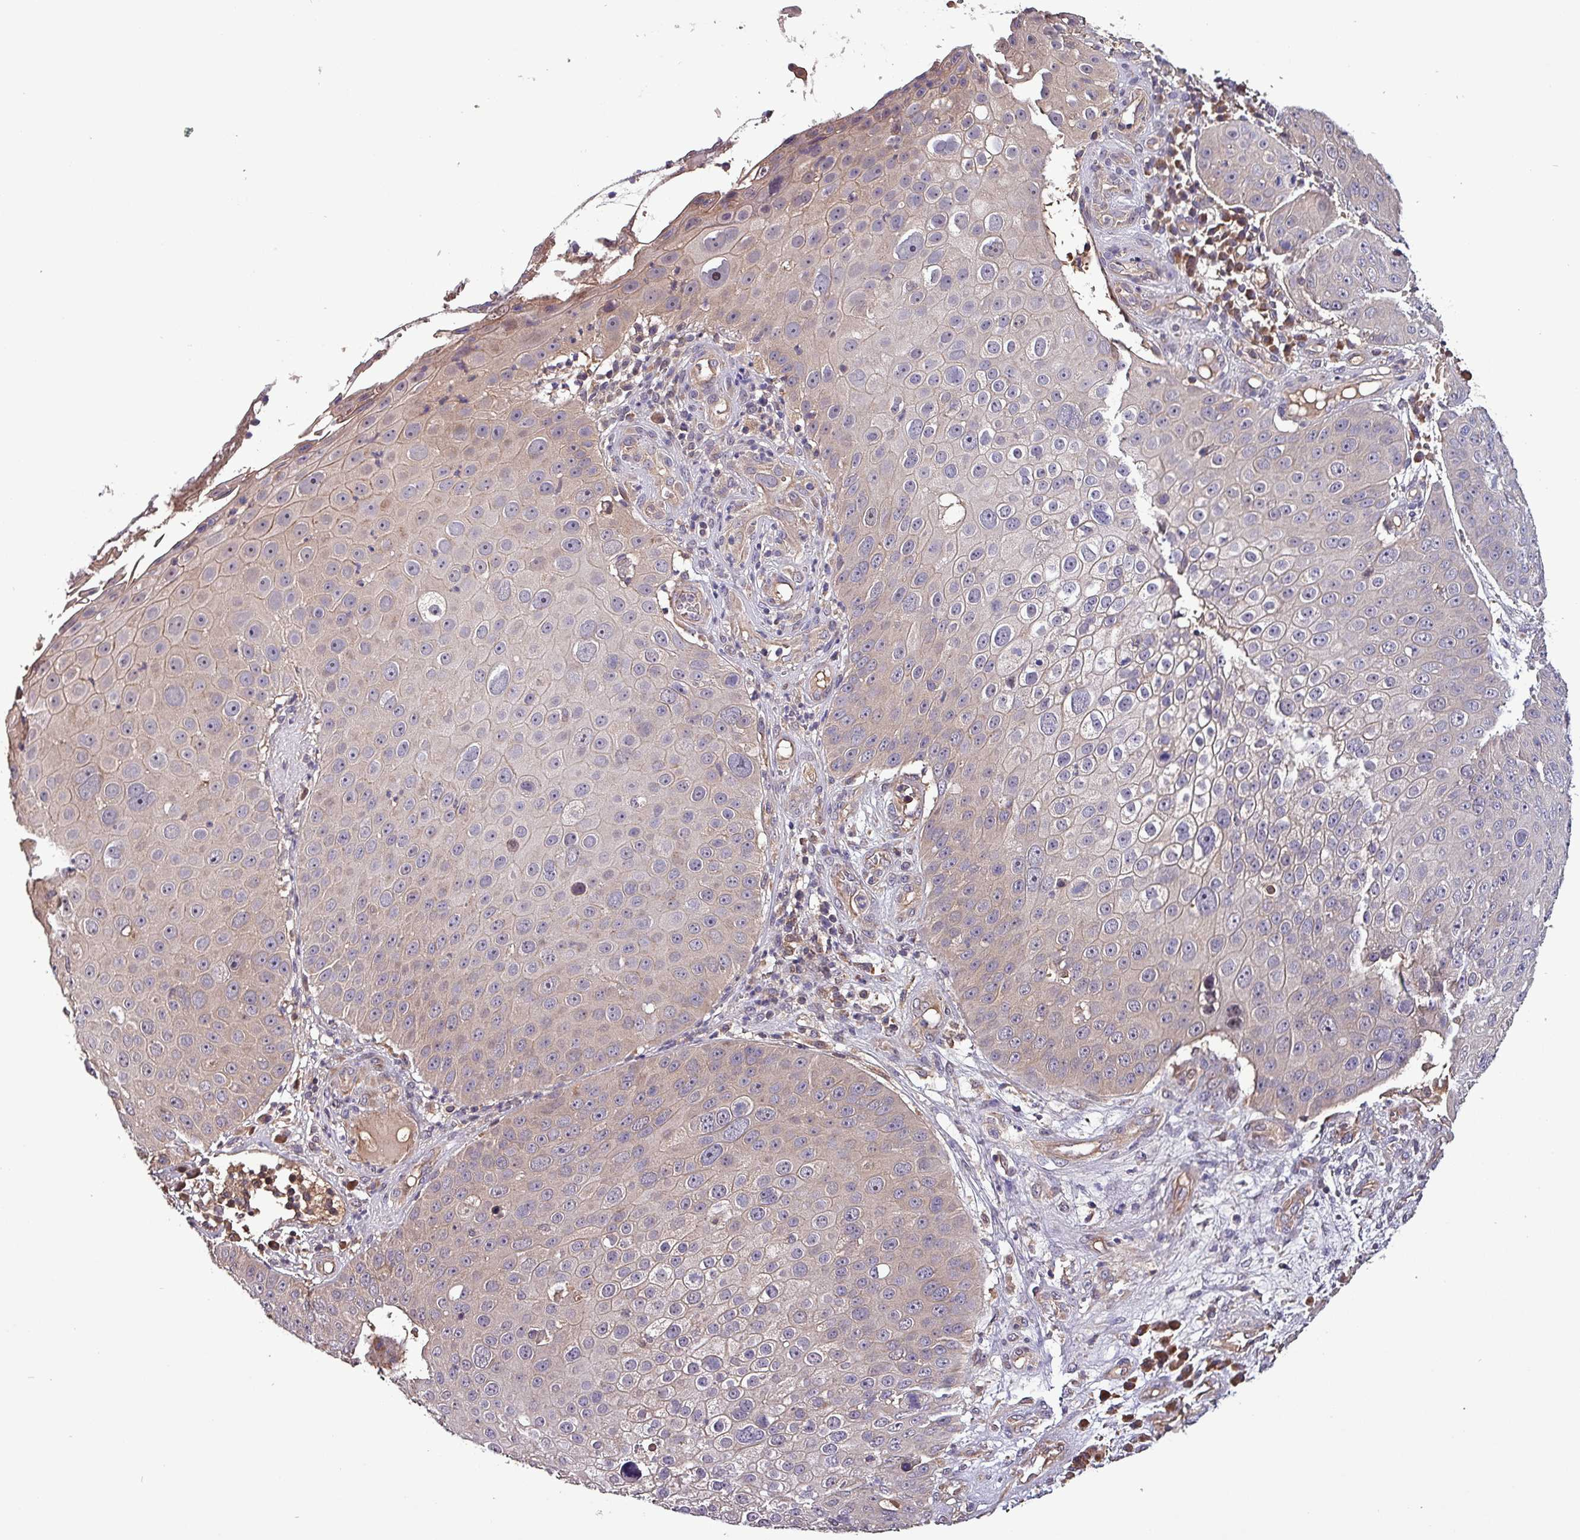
{"staining": {"intensity": "weak", "quantity": "<25%", "location": "cytoplasmic/membranous"}, "tissue": "skin cancer", "cell_type": "Tumor cells", "image_type": "cancer", "snomed": [{"axis": "morphology", "description": "Squamous cell carcinoma, NOS"}, {"axis": "topography", "description": "Skin"}], "caption": "Immunohistochemistry (IHC) histopathology image of neoplastic tissue: skin squamous cell carcinoma stained with DAB exhibits no significant protein positivity in tumor cells.", "gene": "PAFAH1B2", "patient": {"sex": "male", "age": 71}}